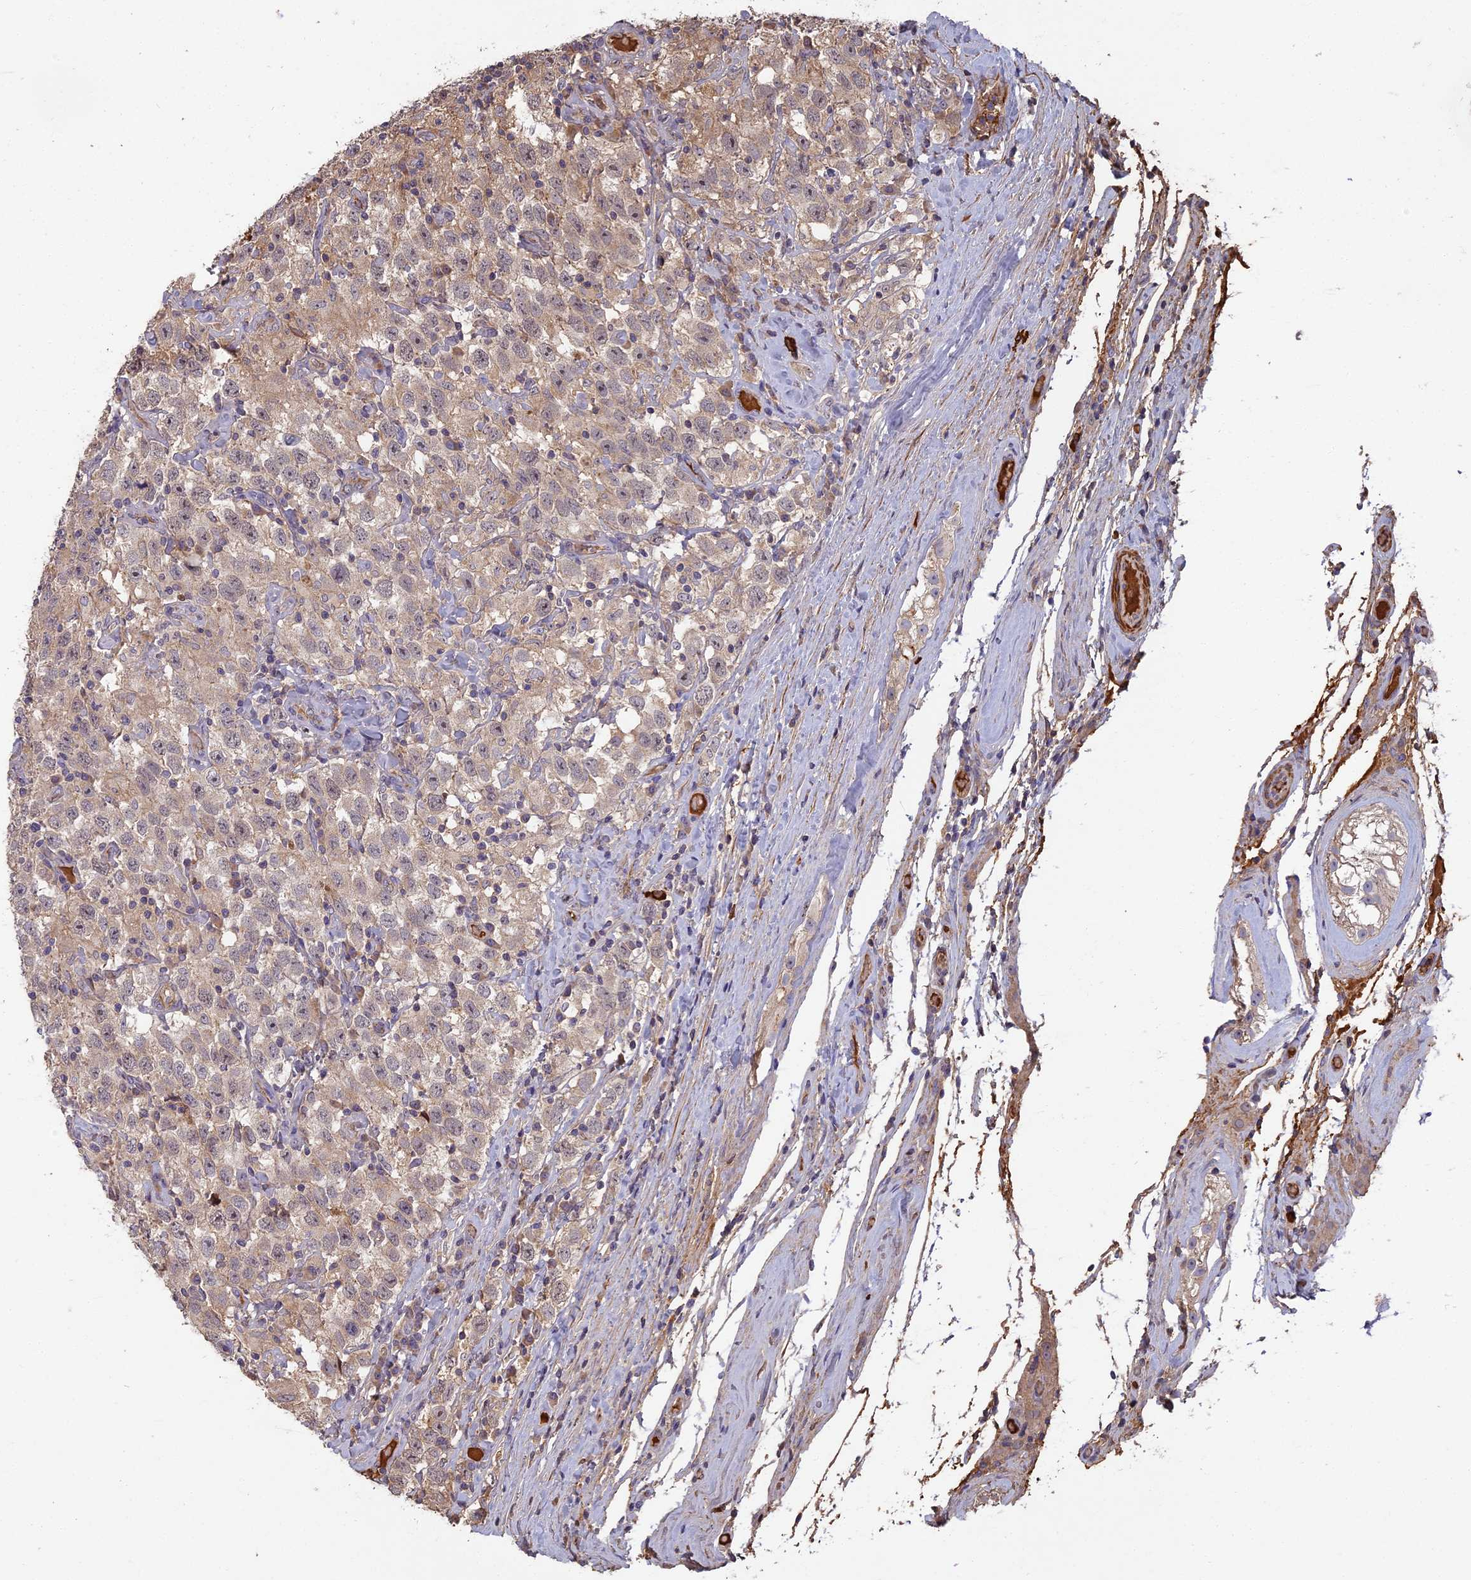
{"staining": {"intensity": "moderate", "quantity": "25%-75%", "location": "cytoplasmic/membranous"}, "tissue": "testis cancer", "cell_type": "Tumor cells", "image_type": "cancer", "snomed": [{"axis": "morphology", "description": "Seminoma, NOS"}, {"axis": "topography", "description": "Testis"}], "caption": "A brown stain highlights moderate cytoplasmic/membranous expression of a protein in testis seminoma tumor cells. (Brightfield microscopy of DAB IHC at high magnification).", "gene": "ERMAP", "patient": {"sex": "male", "age": 41}}